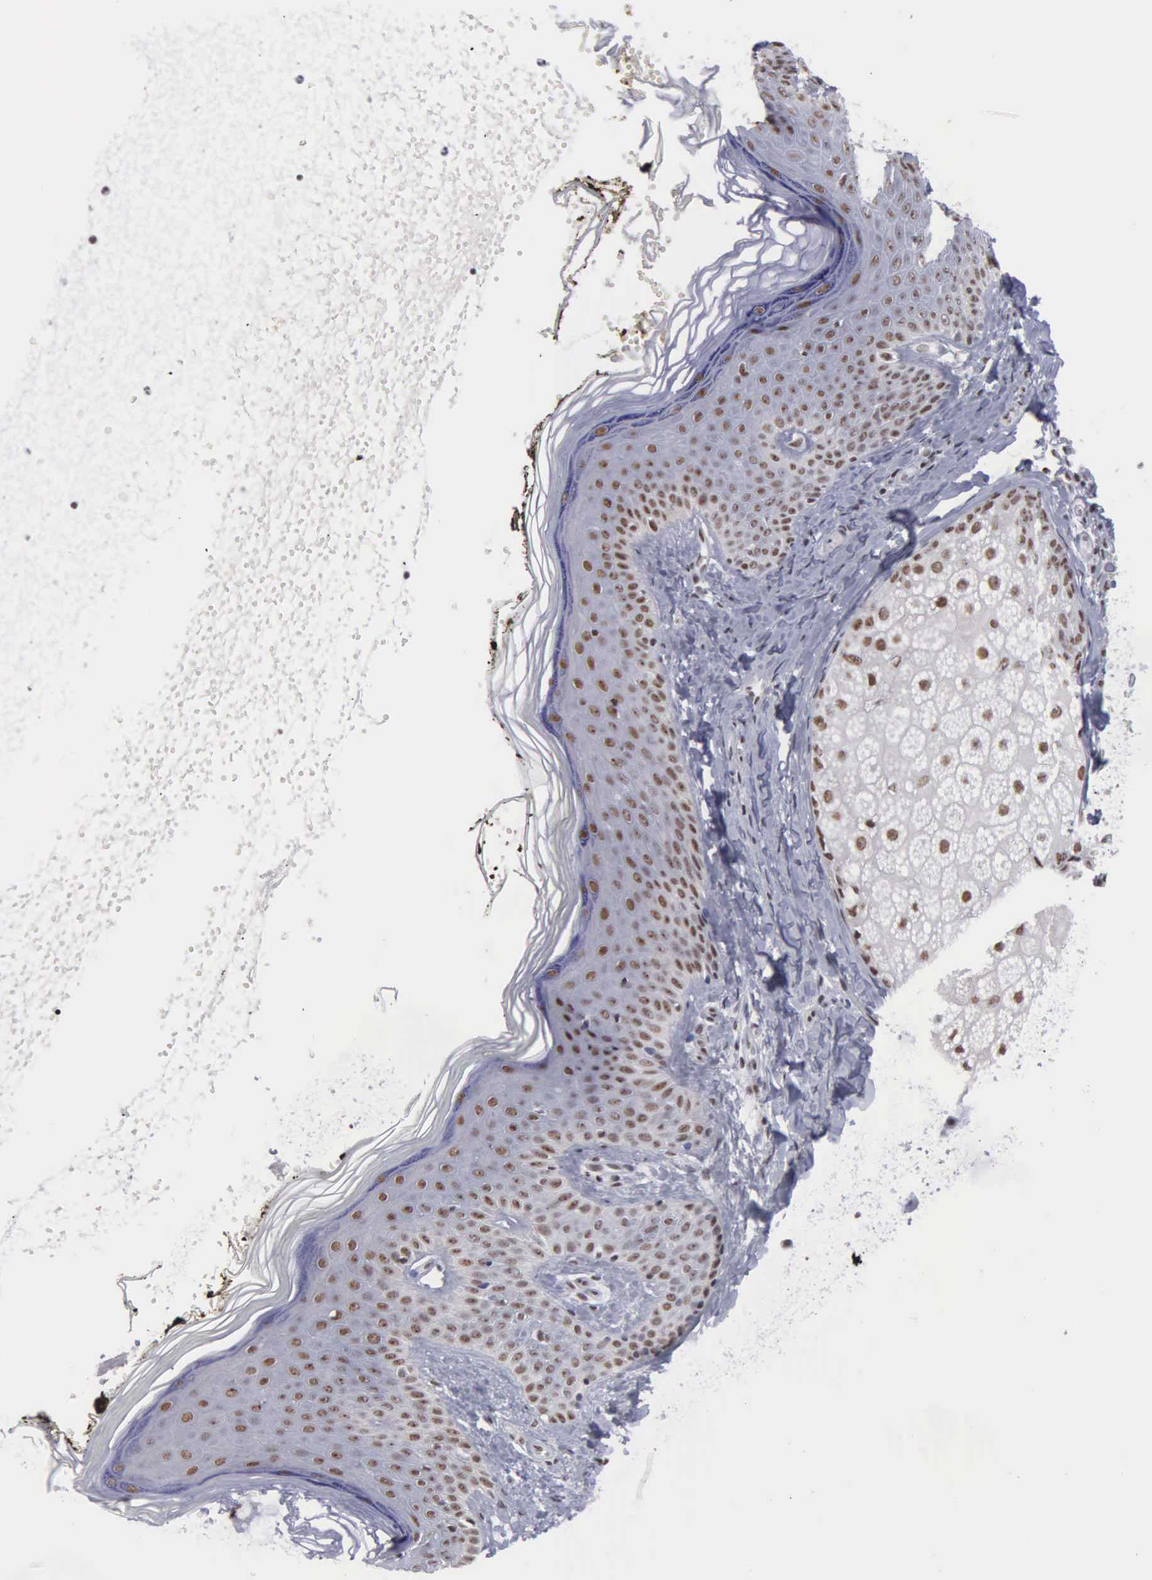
{"staining": {"intensity": "moderate", "quantity": ">75%", "location": "nuclear"}, "tissue": "skin", "cell_type": "Fibroblasts", "image_type": "normal", "snomed": [{"axis": "morphology", "description": "Normal tissue, NOS"}, {"axis": "topography", "description": "Skin"}], "caption": "Immunohistochemistry of benign skin exhibits medium levels of moderate nuclear expression in approximately >75% of fibroblasts. (Brightfield microscopy of DAB IHC at high magnification).", "gene": "KIAA0586", "patient": {"sex": "female", "age": 15}}